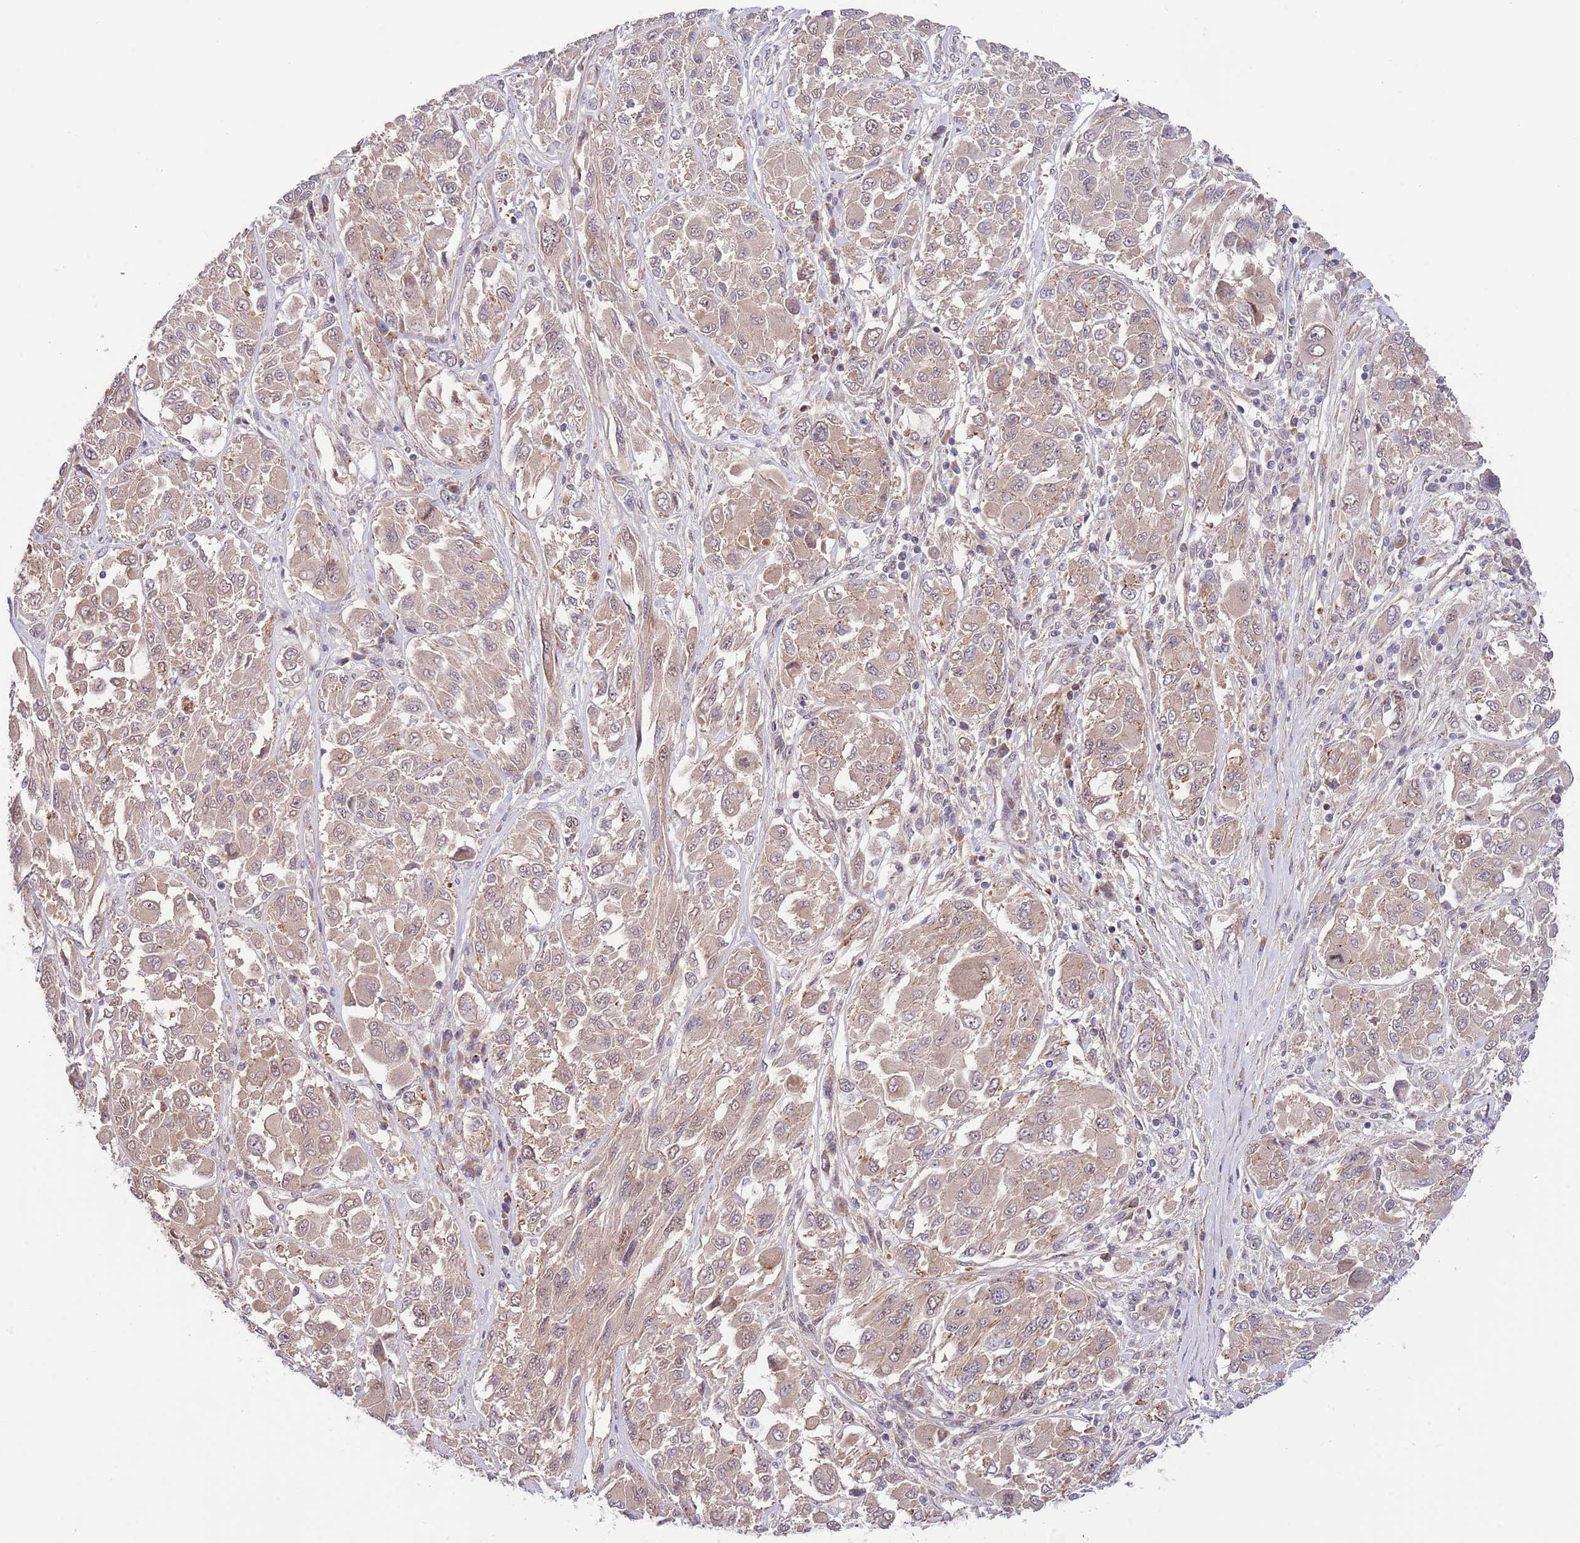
{"staining": {"intensity": "weak", "quantity": "25%-75%", "location": "cytoplasmic/membranous"}, "tissue": "melanoma", "cell_type": "Tumor cells", "image_type": "cancer", "snomed": [{"axis": "morphology", "description": "Malignant melanoma, NOS"}, {"axis": "topography", "description": "Skin"}], "caption": "Malignant melanoma stained with DAB IHC exhibits low levels of weak cytoplasmic/membranous expression in approximately 25%-75% of tumor cells.", "gene": "PRR16", "patient": {"sex": "female", "age": 91}}